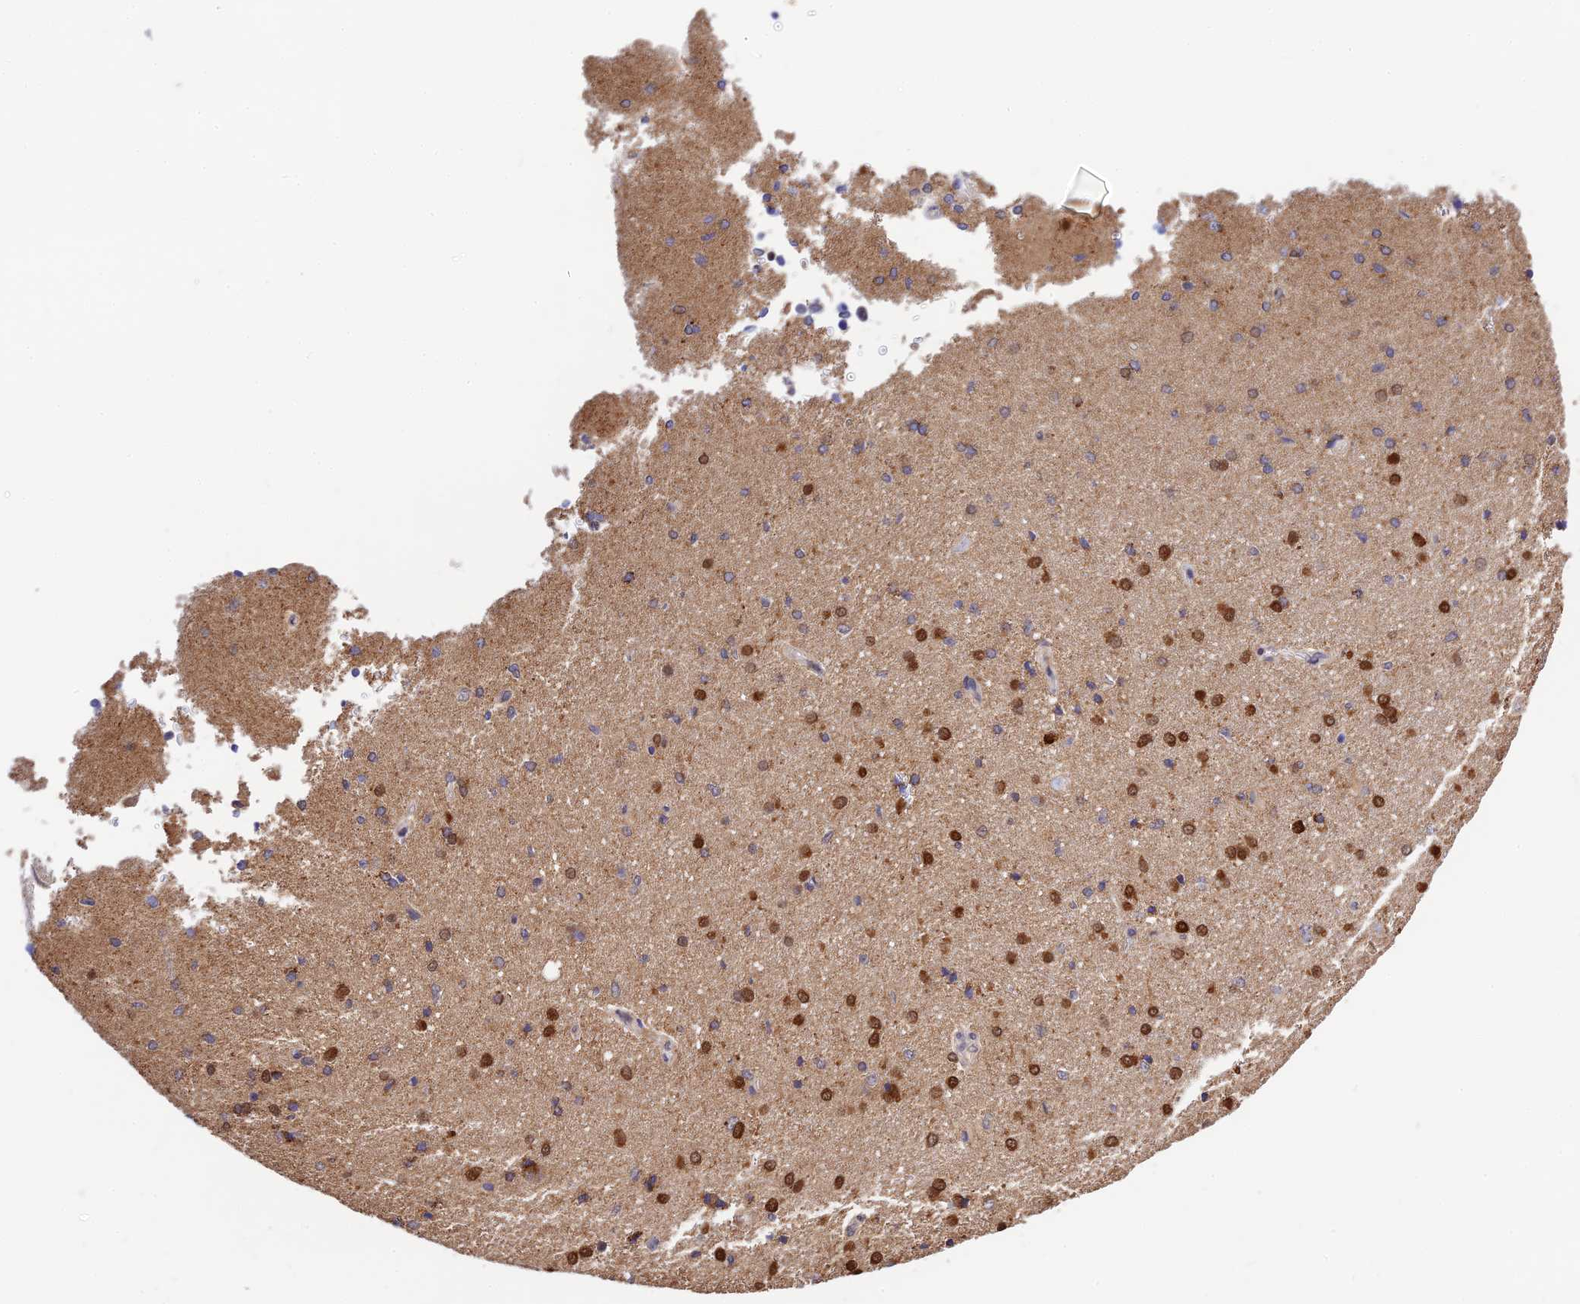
{"staining": {"intensity": "negative", "quantity": "none", "location": "none"}, "tissue": "cerebral cortex", "cell_type": "Endothelial cells", "image_type": "normal", "snomed": [{"axis": "morphology", "description": "Normal tissue, NOS"}, {"axis": "topography", "description": "Cerebral cortex"}], "caption": "Immunohistochemical staining of normal cerebral cortex displays no significant expression in endothelial cells.", "gene": "CWH43", "patient": {"sex": "male", "age": 62}}